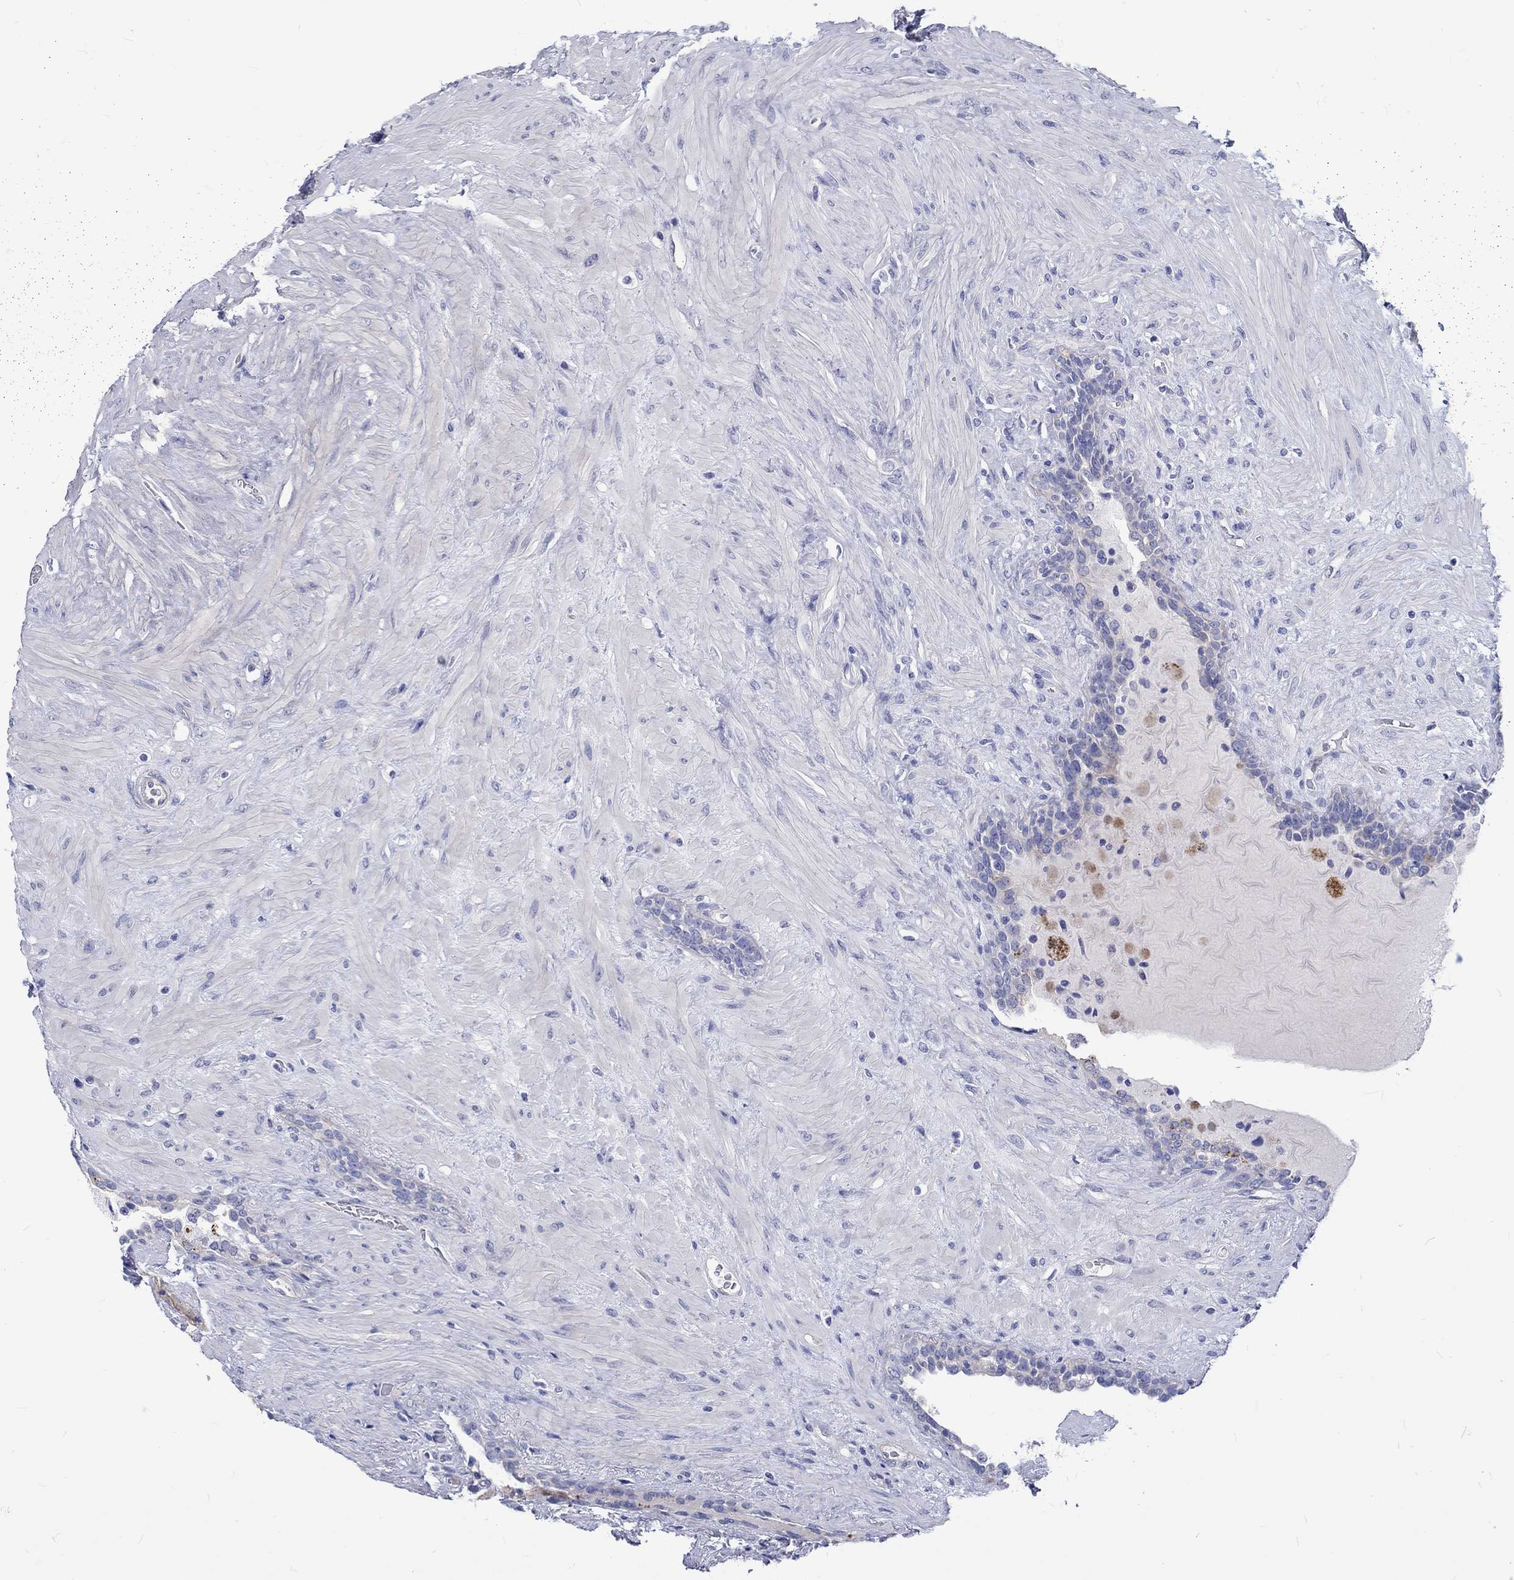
{"staining": {"intensity": "negative", "quantity": "none", "location": "none"}, "tissue": "prostate", "cell_type": "Glandular cells", "image_type": "normal", "snomed": [{"axis": "morphology", "description": "Normal tissue, NOS"}, {"axis": "topography", "description": "Prostate"}], "caption": "This is an immunohistochemistry (IHC) image of normal human prostate. There is no positivity in glandular cells.", "gene": "SH2D7", "patient": {"sex": "male", "age": 63}}